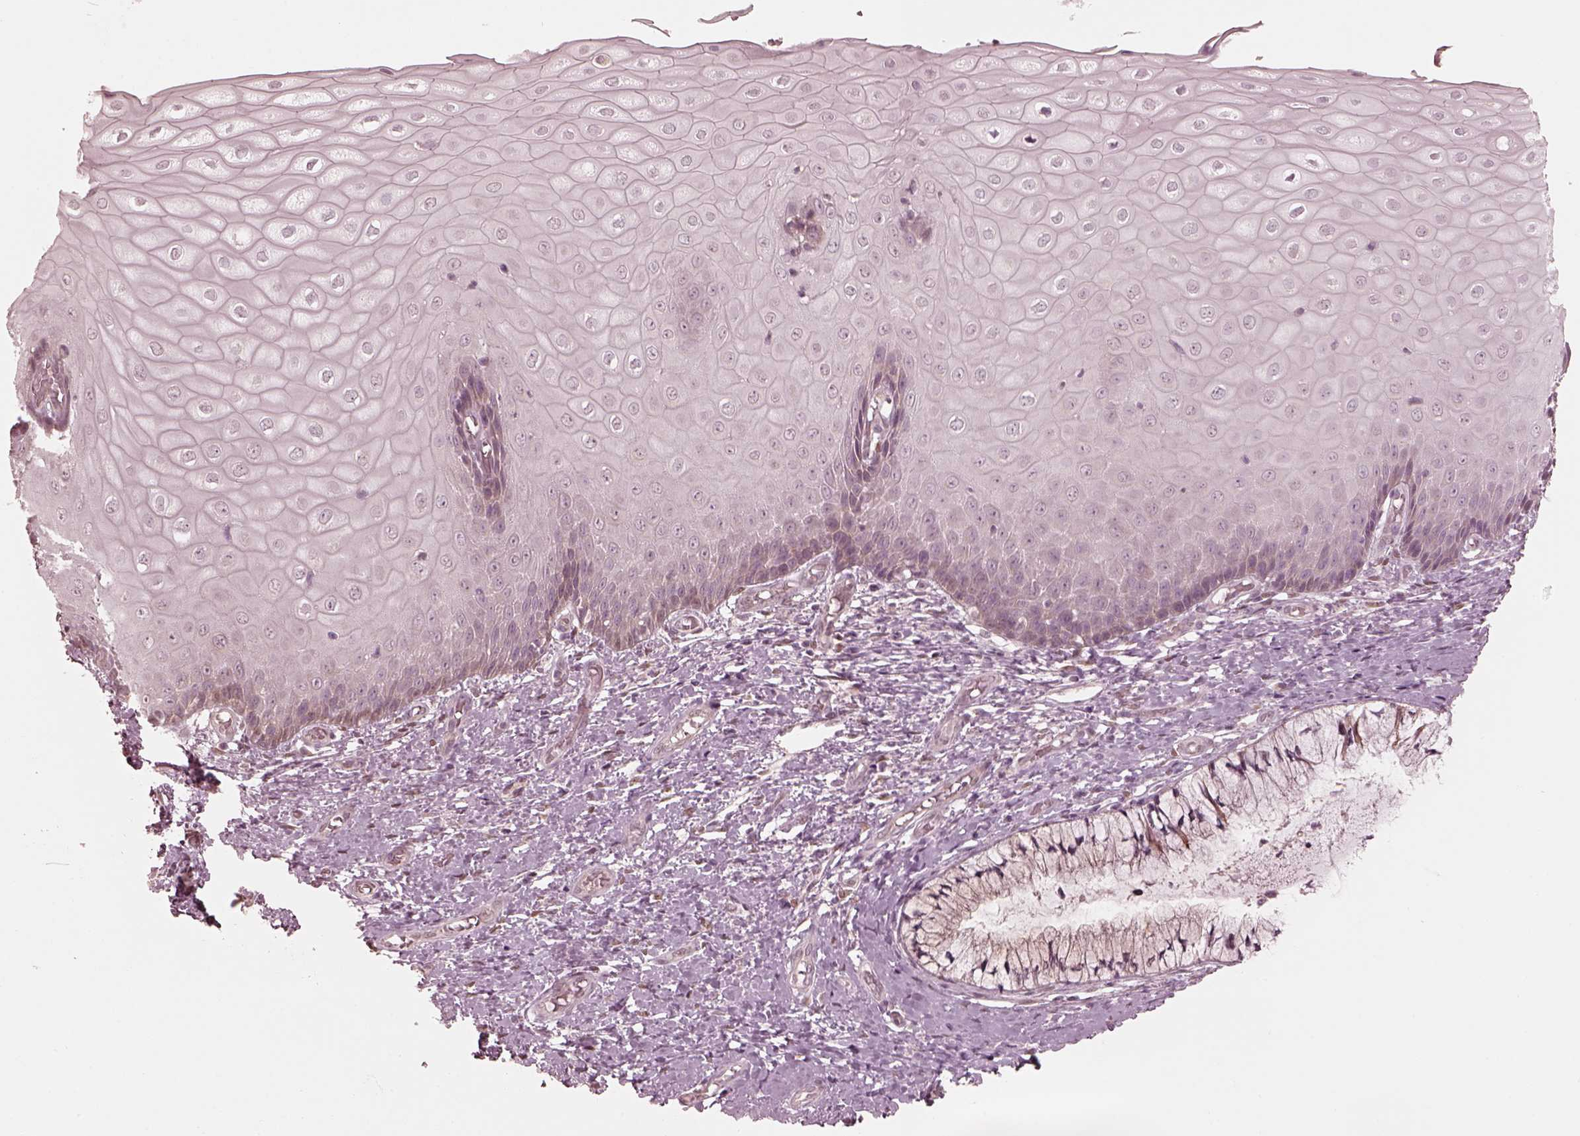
{"staining": {"intensity": "negative", "quantity": "none", "location": "none"}, "tissue": "cervix", "cell_type": "Glandular cells", "image_type": "normal", "snomed": [{"axis": "morphology", "description": "Normal tissue, NOS"}, {"axis": "topography", "description": "Cervix"}], "caption": "Glandular cells are negative for brown protein staining in unremarkable cervix. (DAB (3,3'-diaminobenzidine) IHC, high magnification).", "gene": "IQCB1", "patient": {"sex": "female", "age": 37}}